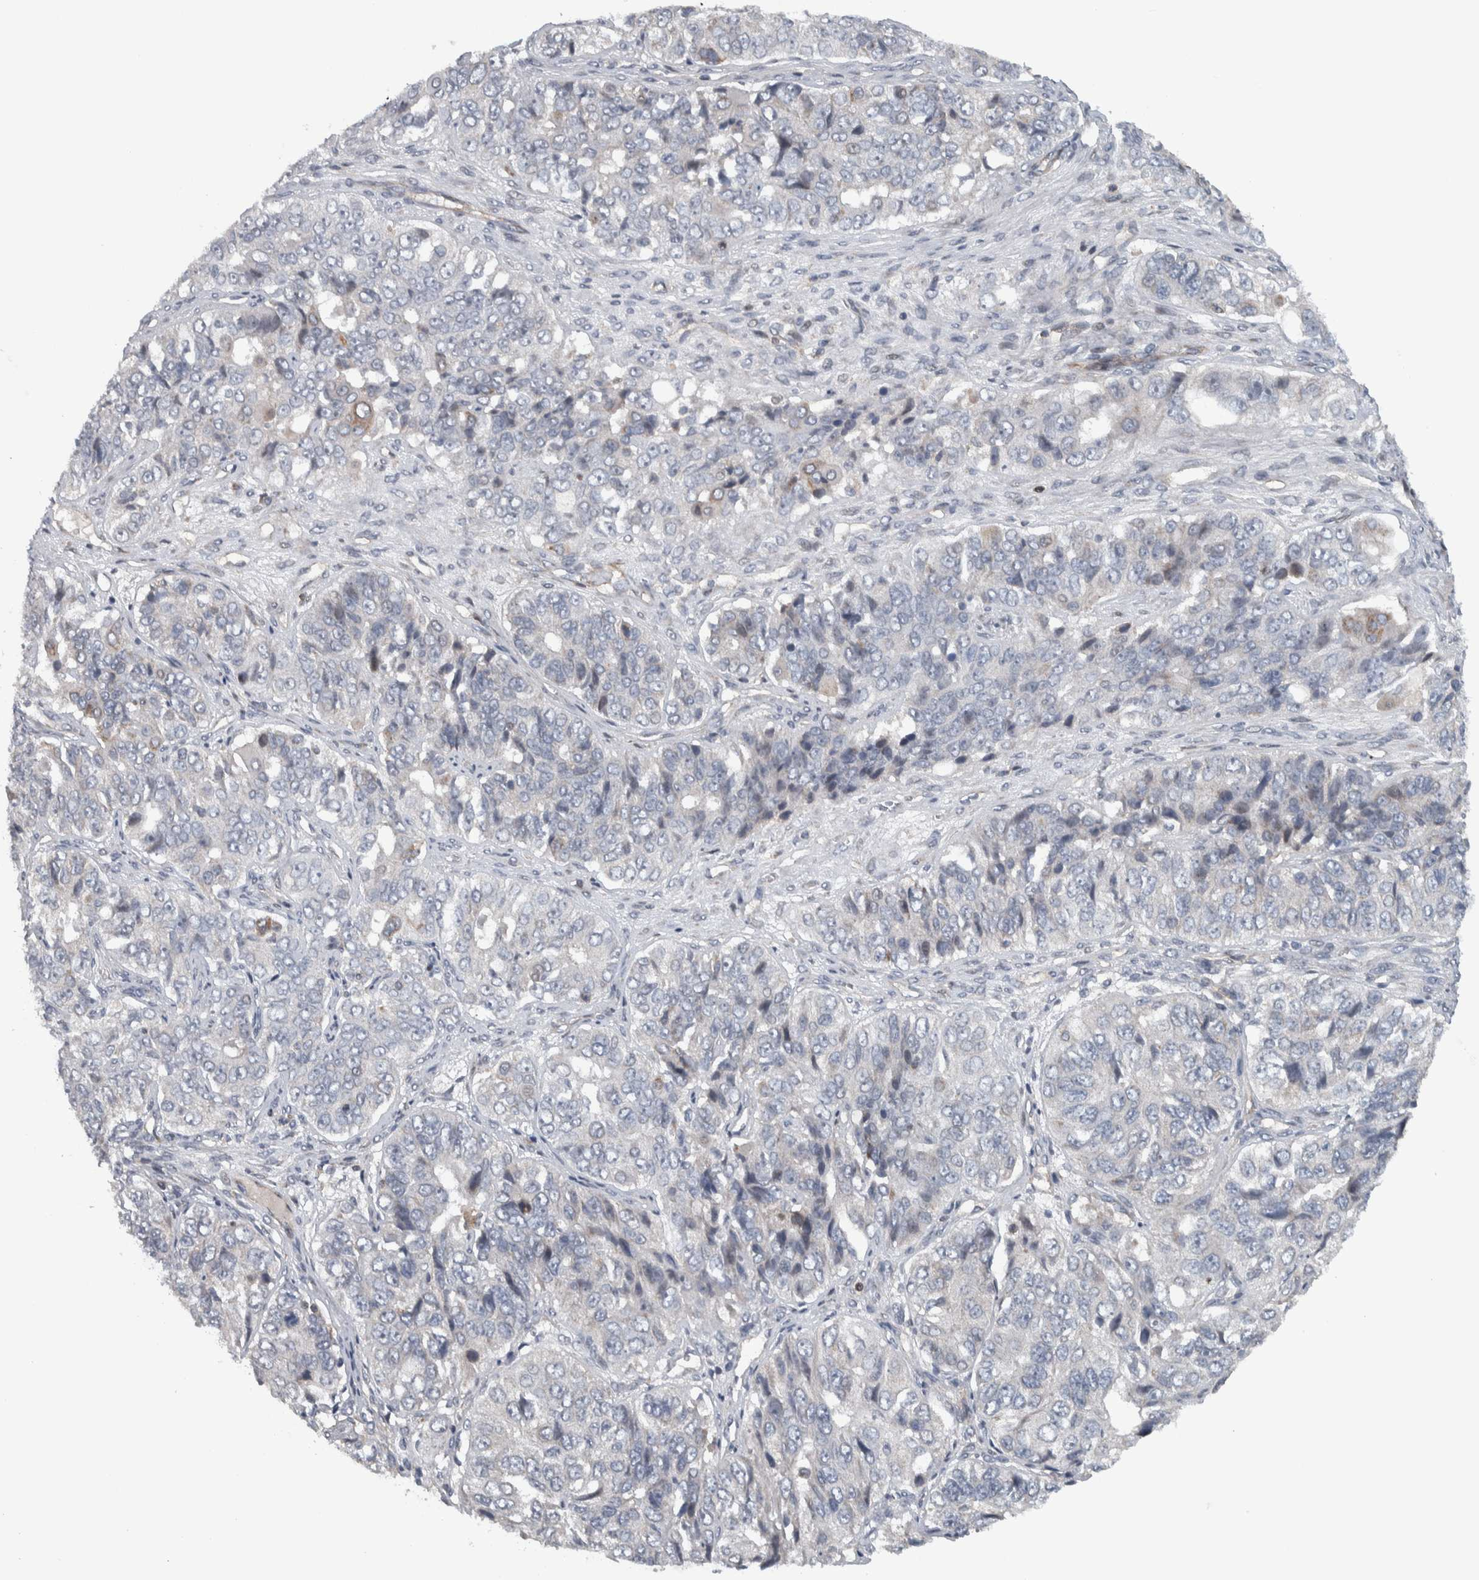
{"staining": {"intensity": "negative", "quantity": "none", "location": "none"}, "tissue": "ovarian cancer", "cell_type": "Tumor cells", "image_type": "cancer", "snomed": [{"axis": "morphology", "description": "Carcinoma, endometroid"}, {"axis": "topography", "description": "Ovary"}], "caption": "High power microscopy photomicrograph of an immunohistochemistry (IHC) image of endometroid carcinoma (ovarian), revealing no significant positivity in tumor cells.", "gene": "BAIAP2L1", "patient": {"sex": "female", "age": 51}}